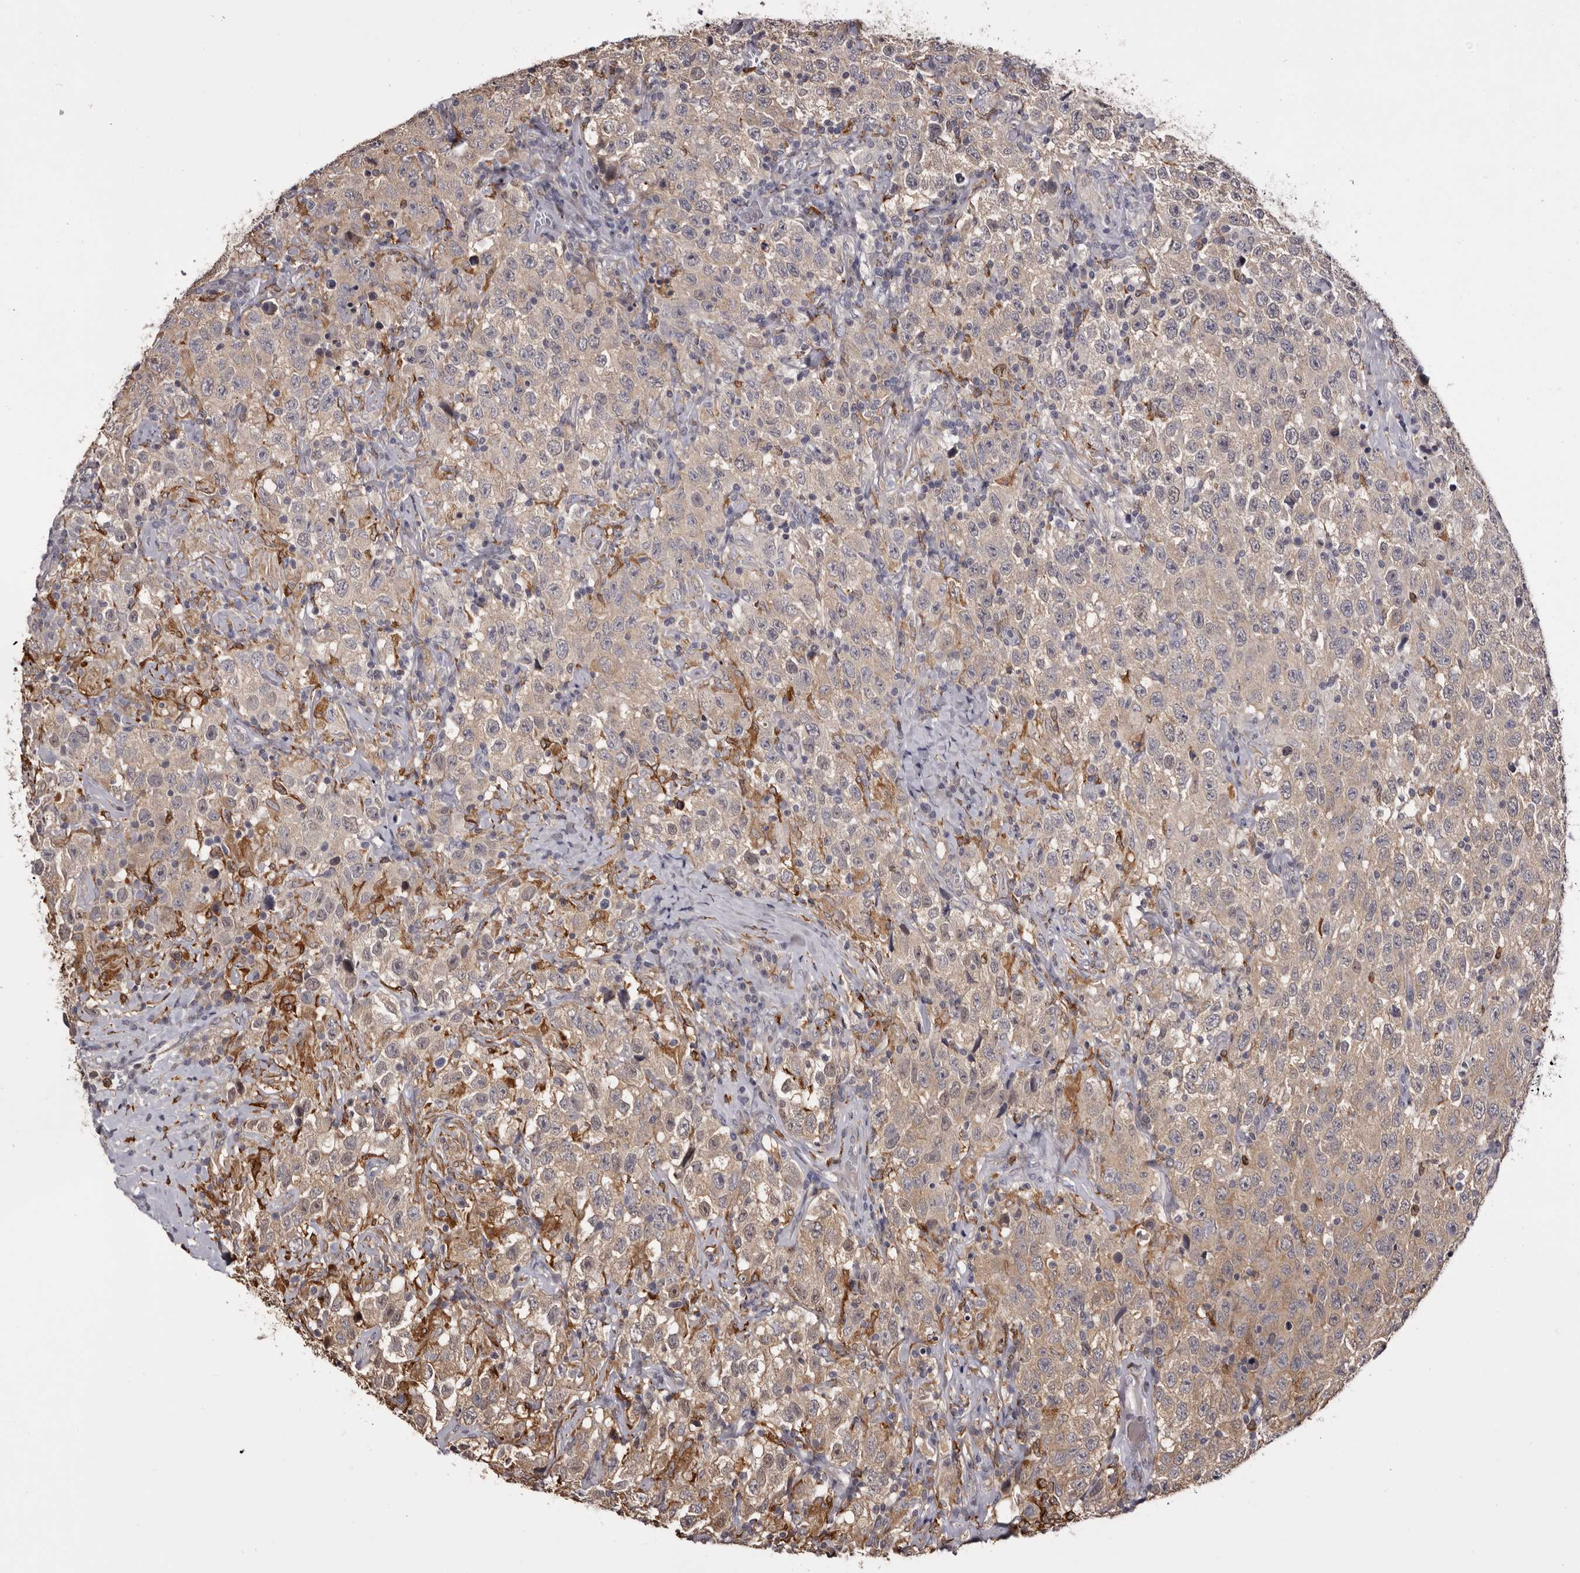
{"staining": {"intensity": "weak", "quantity": ">75%", "location": "cytoplasmic/membranous"}, "tissue": "testis cancer", "cell_type": "Tumor cells", "image_type": "cancer", "snomed": [{"axis": "morphology", "description": "Seminoma, NOS"}, {"axis": "topography", "description": "Testis"}], "caption": "High-magnification brightfield microscopy of testis seminoma stained with DAB (brown) and counterstained with hematoxylin (blue). tumor cells exhibit weak cytoplasmic/membranous staining is identified in approximately>75% of cells. (DAB (3,3'-diaminobenzidine) IHC with brightfield microscopy, high magnification).", "gene": "TNNI1", "patient": {"sex": "male", "age": 41}}